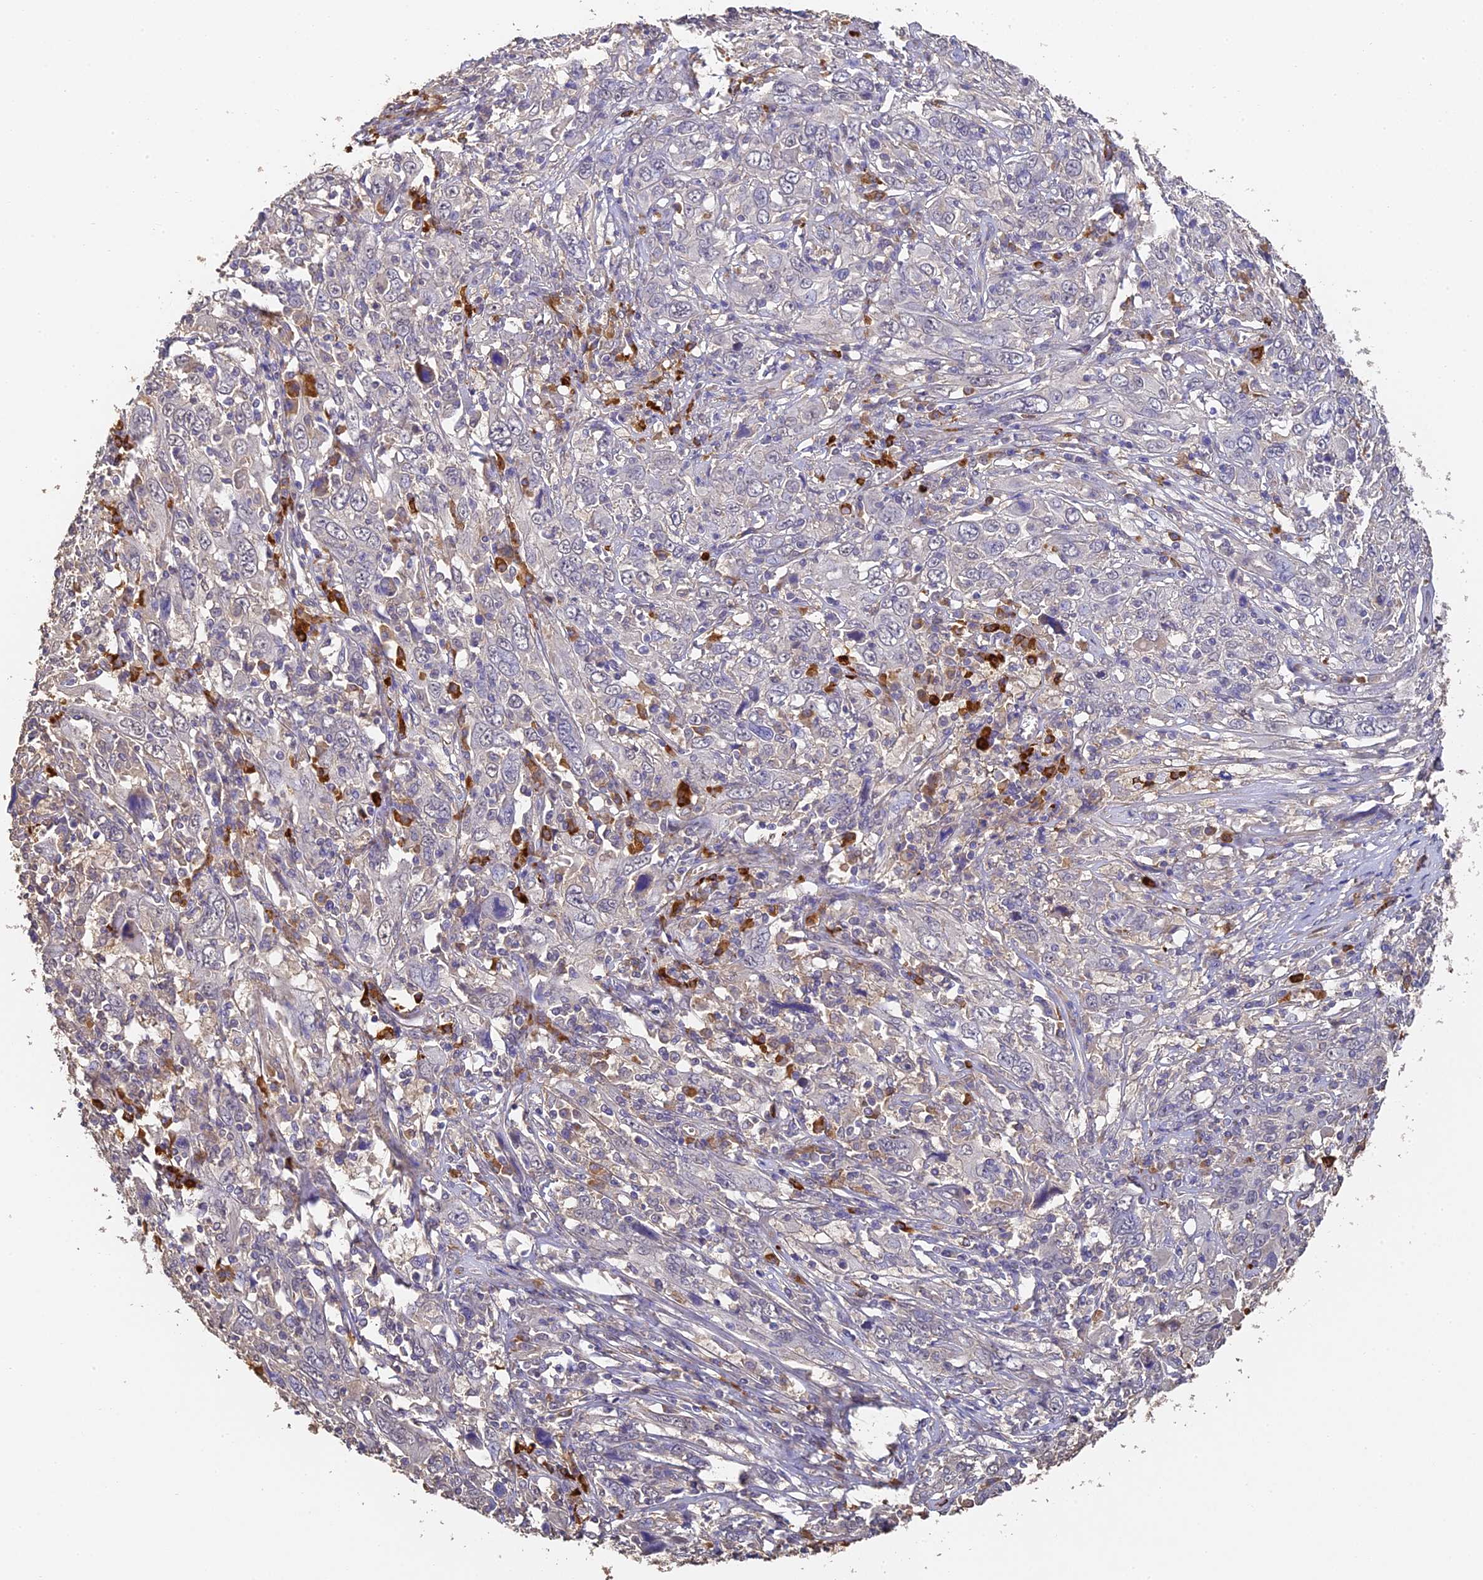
{"staining": {"intensity": "negative", "quantity": "none", "location": "none"}, "tissue": "cervical cancer", "cell_type": "Tumor cells", "image_type": "cancer", "snomed": [{"axis": "morphology", "description": "Squamous cell carcinoma, NOS"}, {"axis": "topography", "description": "Cervix"}], "caption": "A high-resolution photomicrograph shows immunohistochemistry staining of cervical squamous cell carcinoma, which demonstrates no significant staining in tumor cells.", "gene": "SLC11A1", "patient": {"sex": "female", "age": 46}}